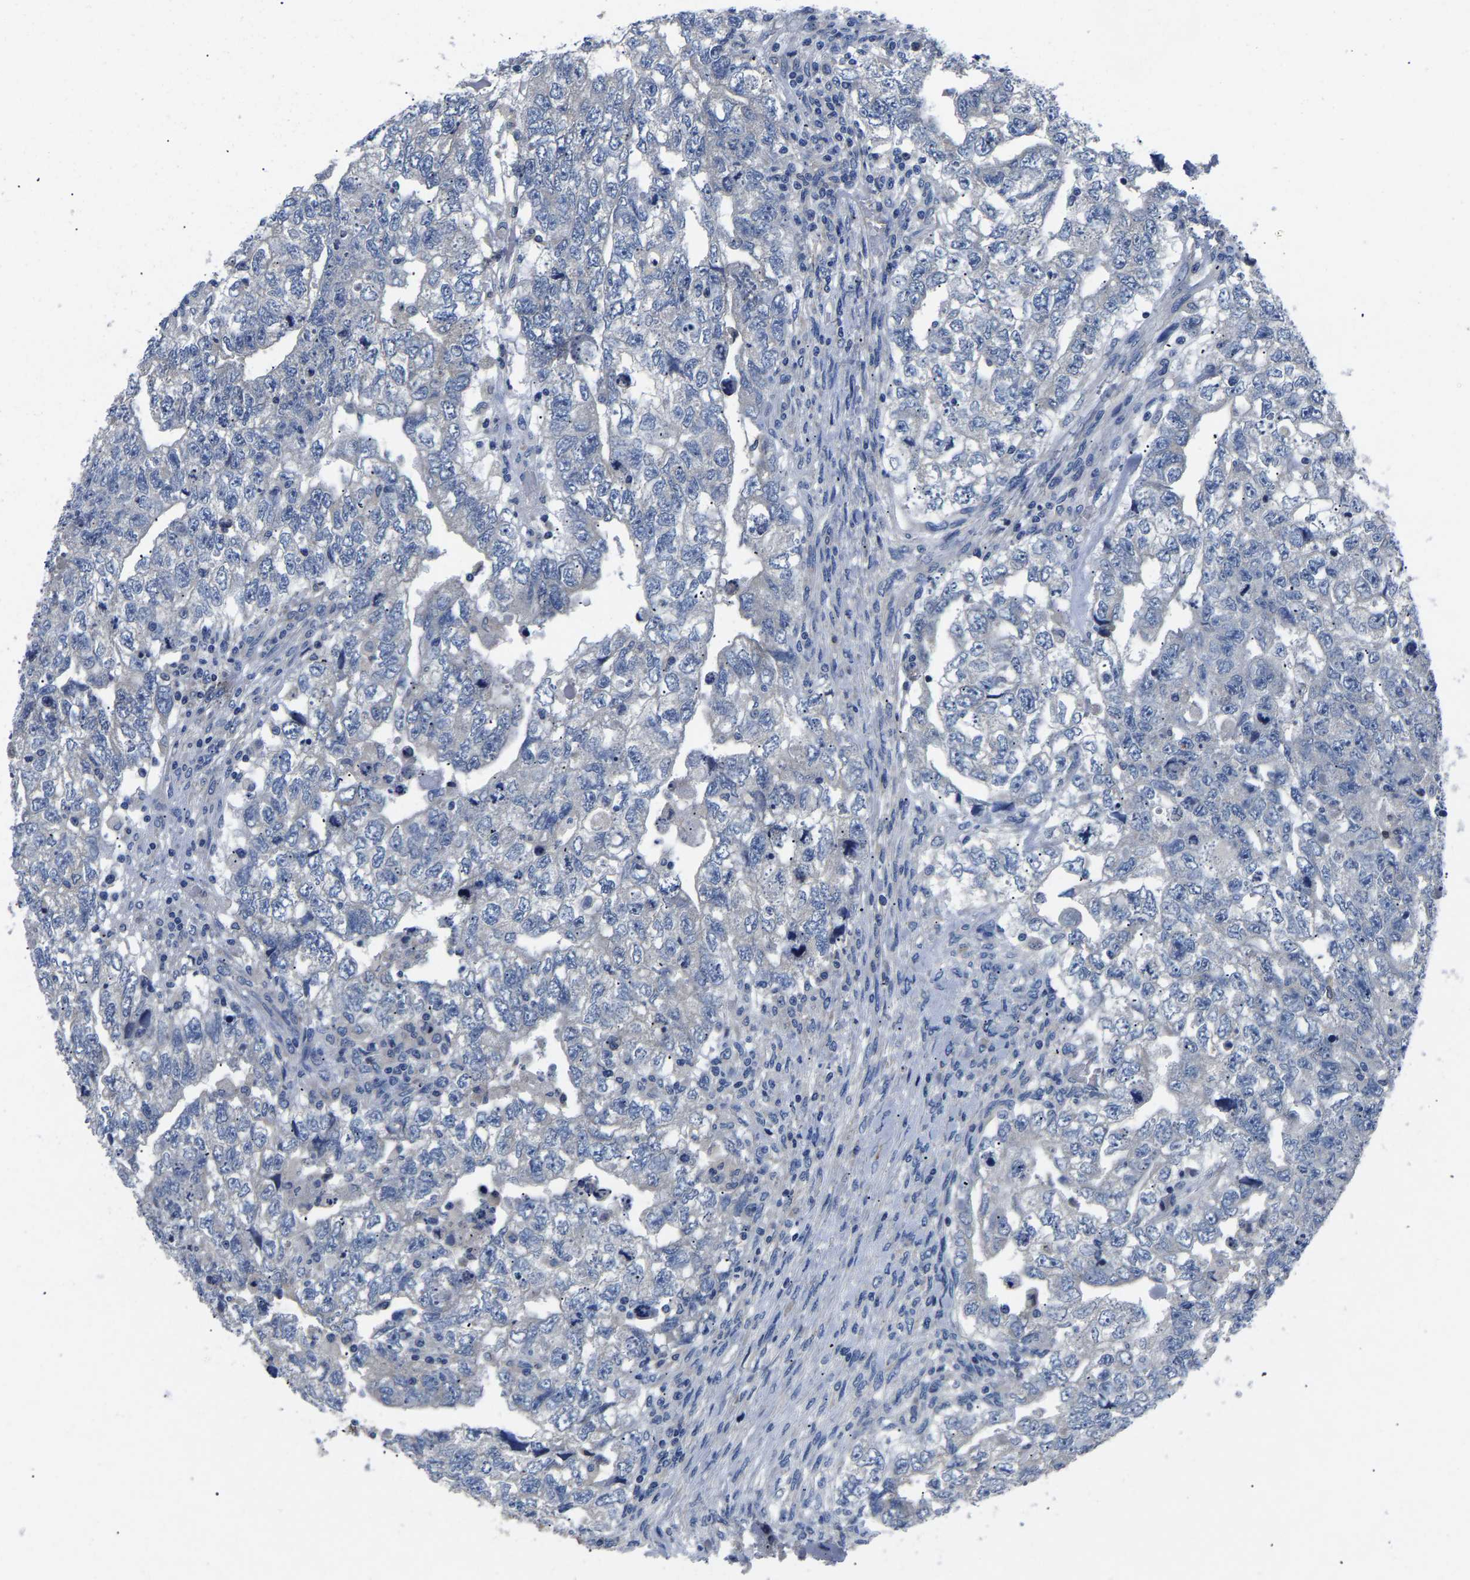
{"staining": {"intensity": "negative", "quantity": "none", "location": "none"}, "tissue": "testis cancer", "cell_type": "Tumor cells", "image_type": "cancer", "snomed": [{"axis": "morphology", "description": "Carcinoma, Embryonal, NOS"}, {"axis": "topography", "description": "Testis"}], "caption": "Immunohistochemical staining of human testis cancer (embryonal carcinoma) demonstrates no significant positivity in tumor cells.", "gene": "TOR1B", "patient": {"sex": "male", "age": 36}}